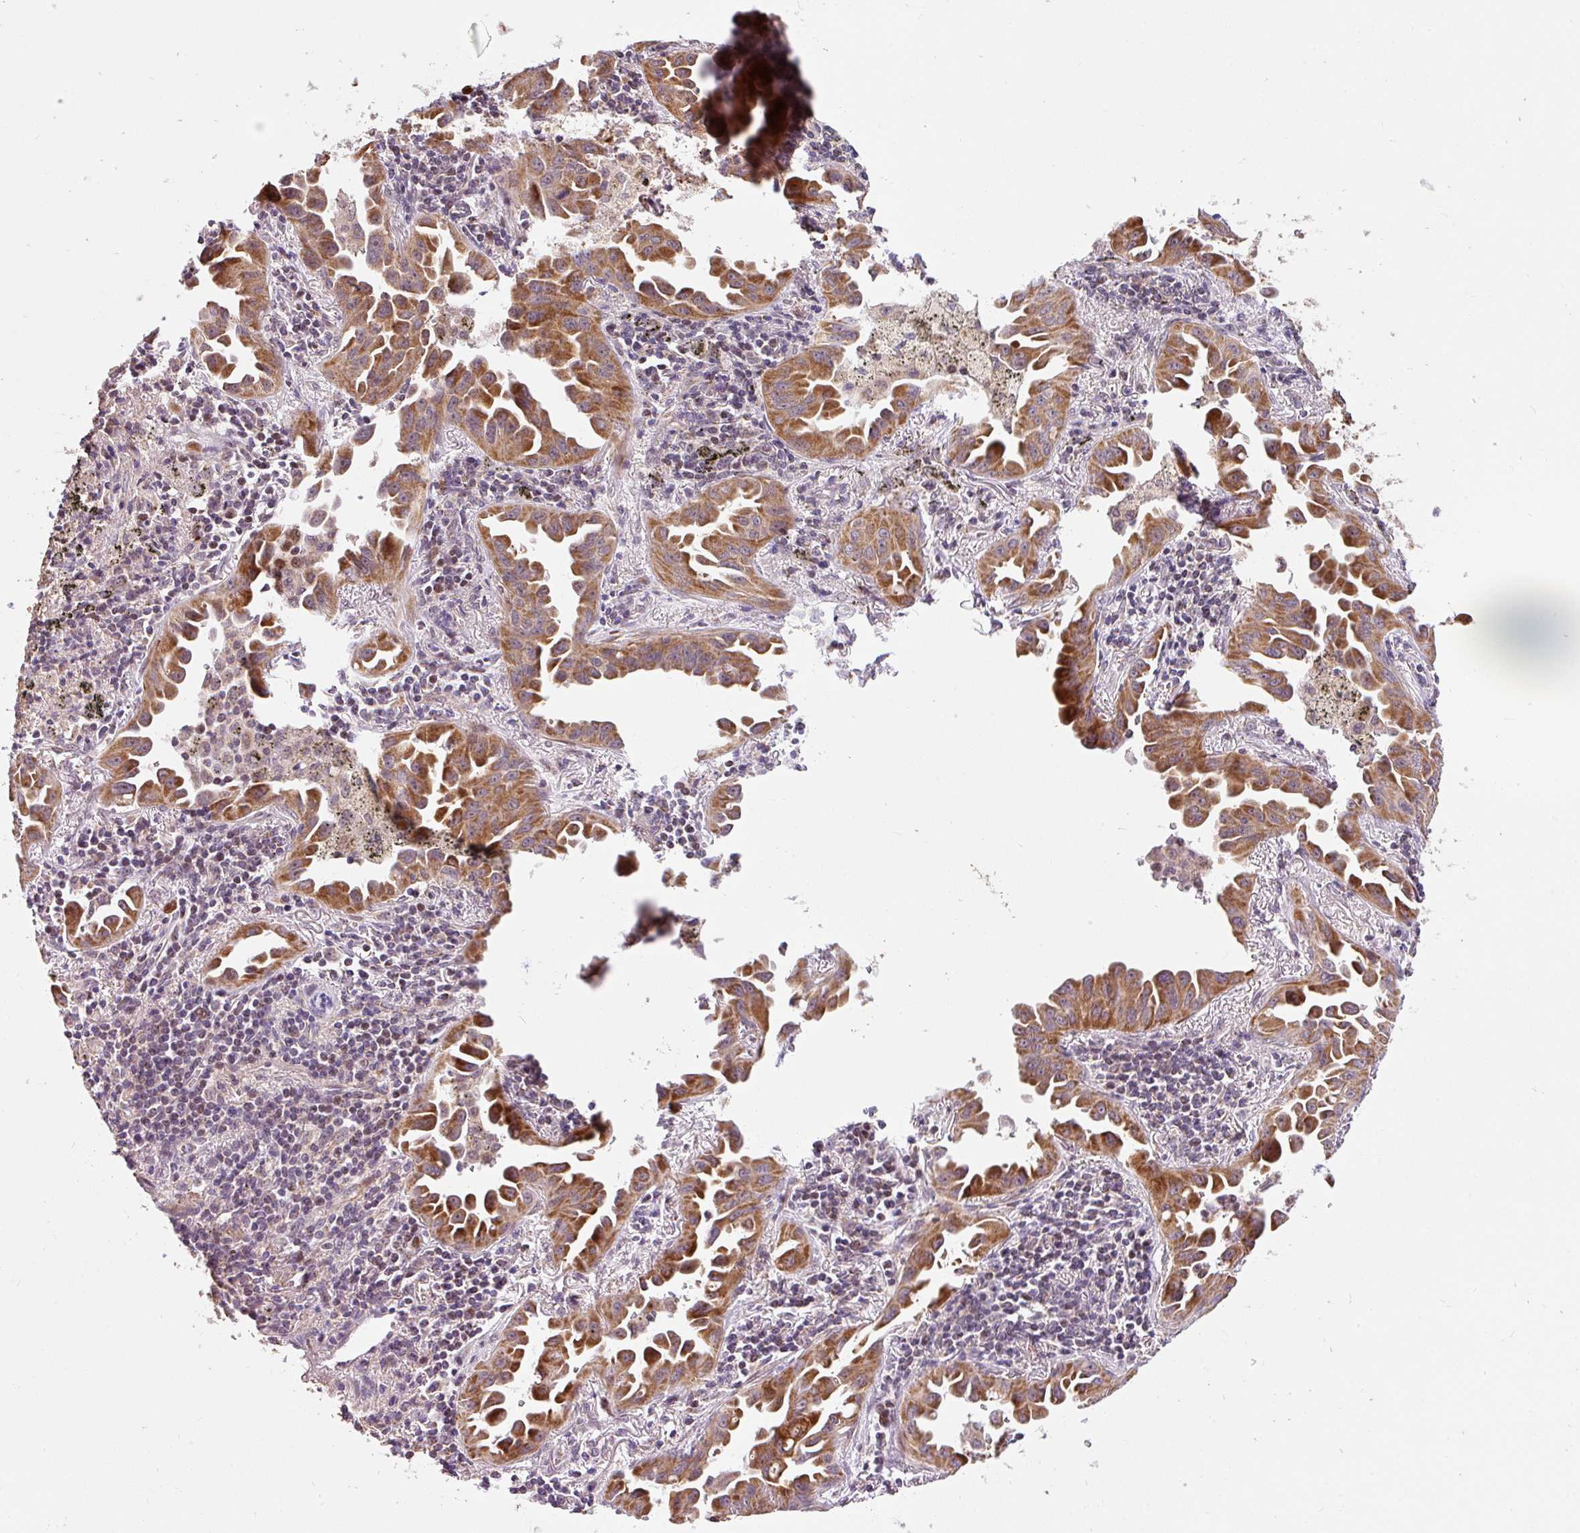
{"staining": {"intensity": "strong", "quantity": ">75%", "location": "cytoplasmic/membranous"}, "tissue": "lung cancer", "cell_type": "Tumor cells", "image_type": "cancer", "snomed": [{"axis": "morphology", "description": "Adenocarcinoma, NOS"}, {"axis": "topography", "description": "Lung"}], "caption": "A high amount of strong cytoplasmic/membranous positivity is appreciated in about >75% of tumor cells in lung adenocarcinoma tissue. The staining was performed using DAB (3,3'-diaminobenzidine), with brown indicating positive protein expression. Nuclei are stained blue with hematoxylin.", "gene": "SARS2", "patient": {"sex": "male", "age": 68}}